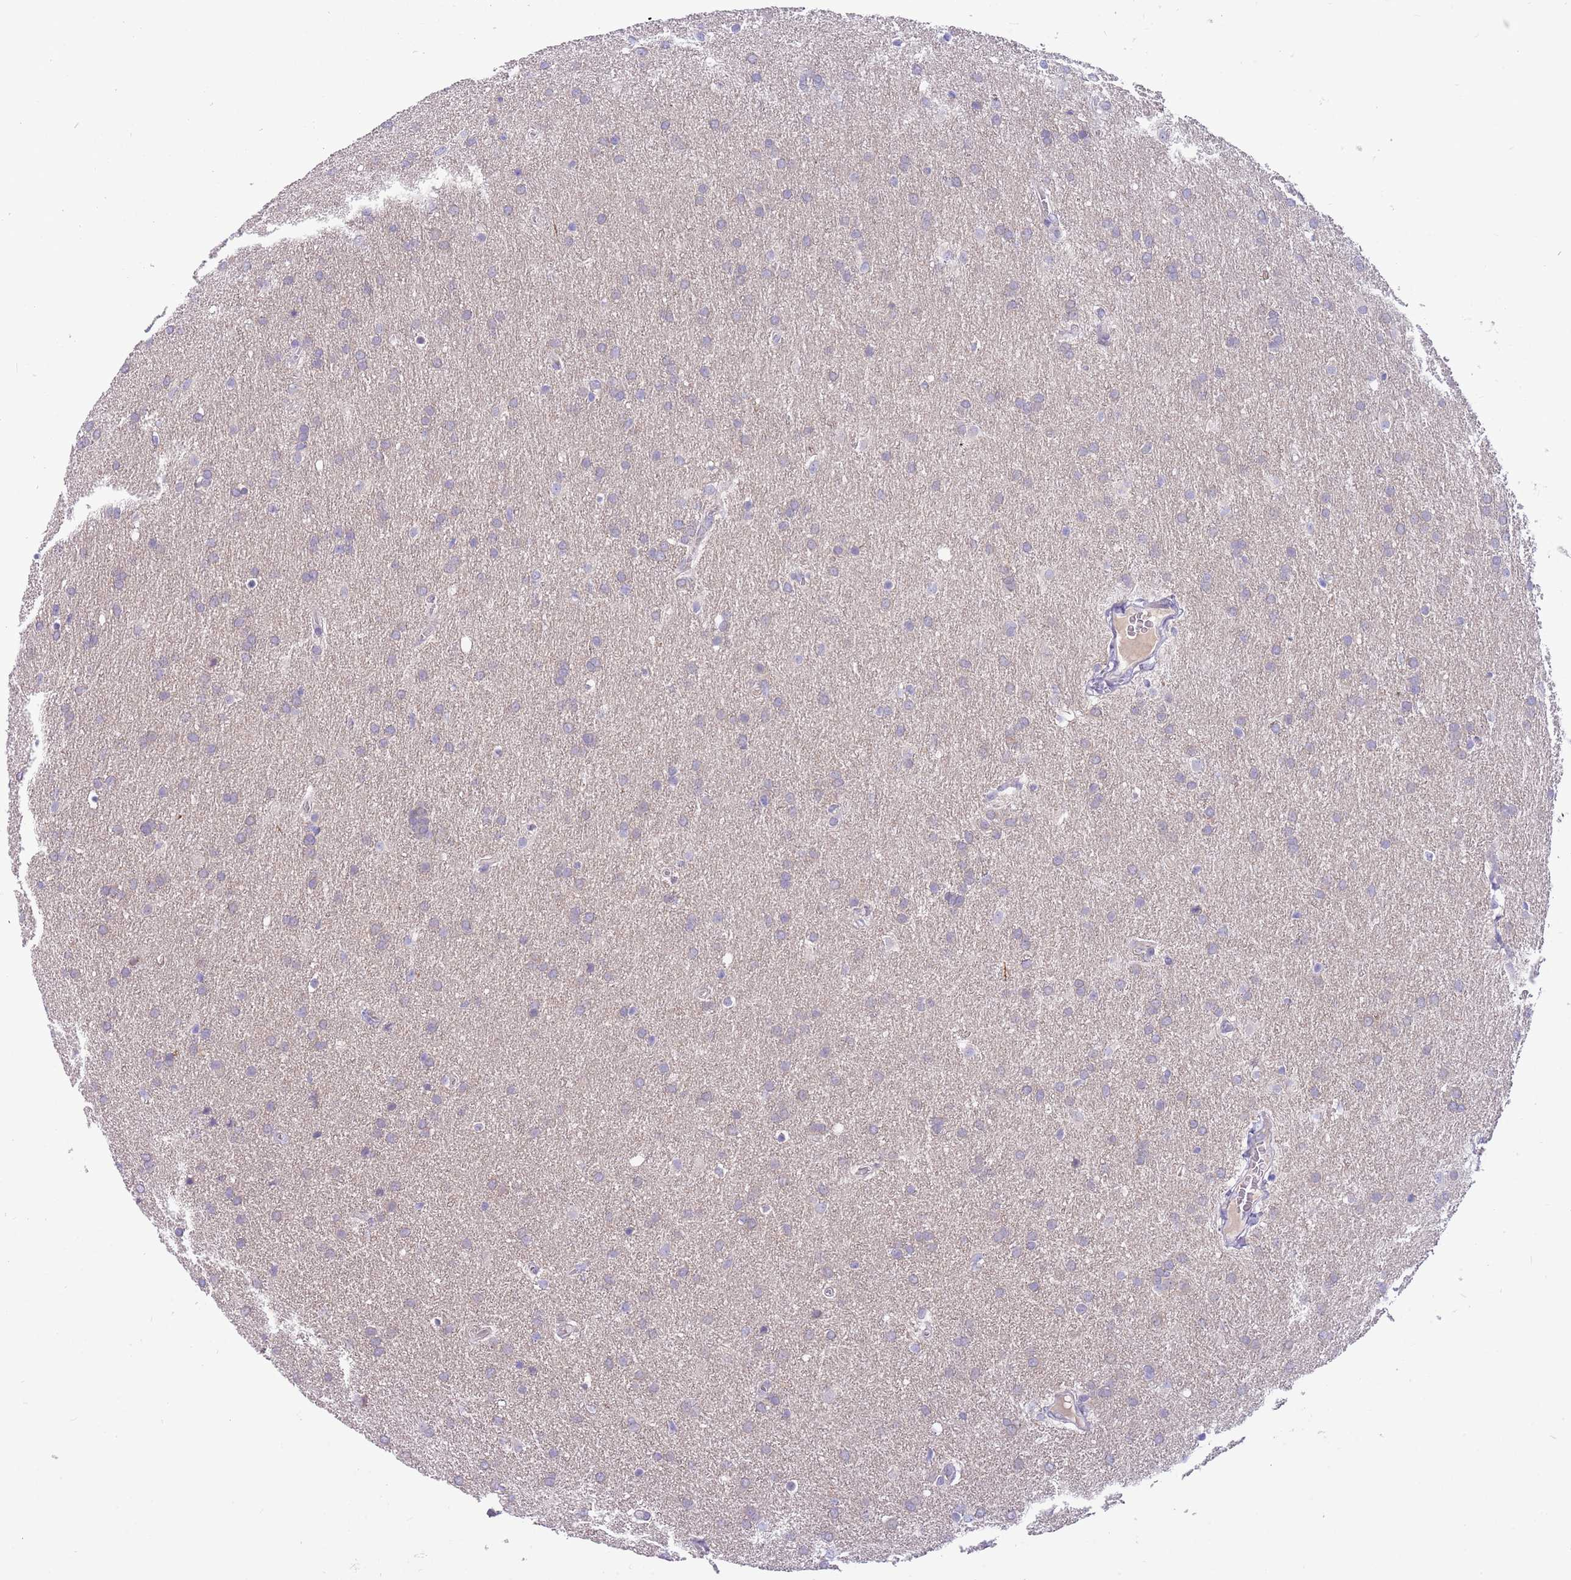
{"staining": {"intensity": "negative", "quantity": "none", "location": "none"}, "tissue": "glioma", "cell_type": "Tumor cells", "image_type": "cancer", "snomed": [{"axis": "morphology", "description": "Glioma, malignant, Low grade"}, {"axis": "topography", "description": "Brain"}], "caption": "Human malignant glioma (low-grade) stained for a protein using immunohistochemistry (IHC) shows no positivity in tumor cells.", "gene": "DDHD1", "patient": {"sex": "female", "age": 32}}